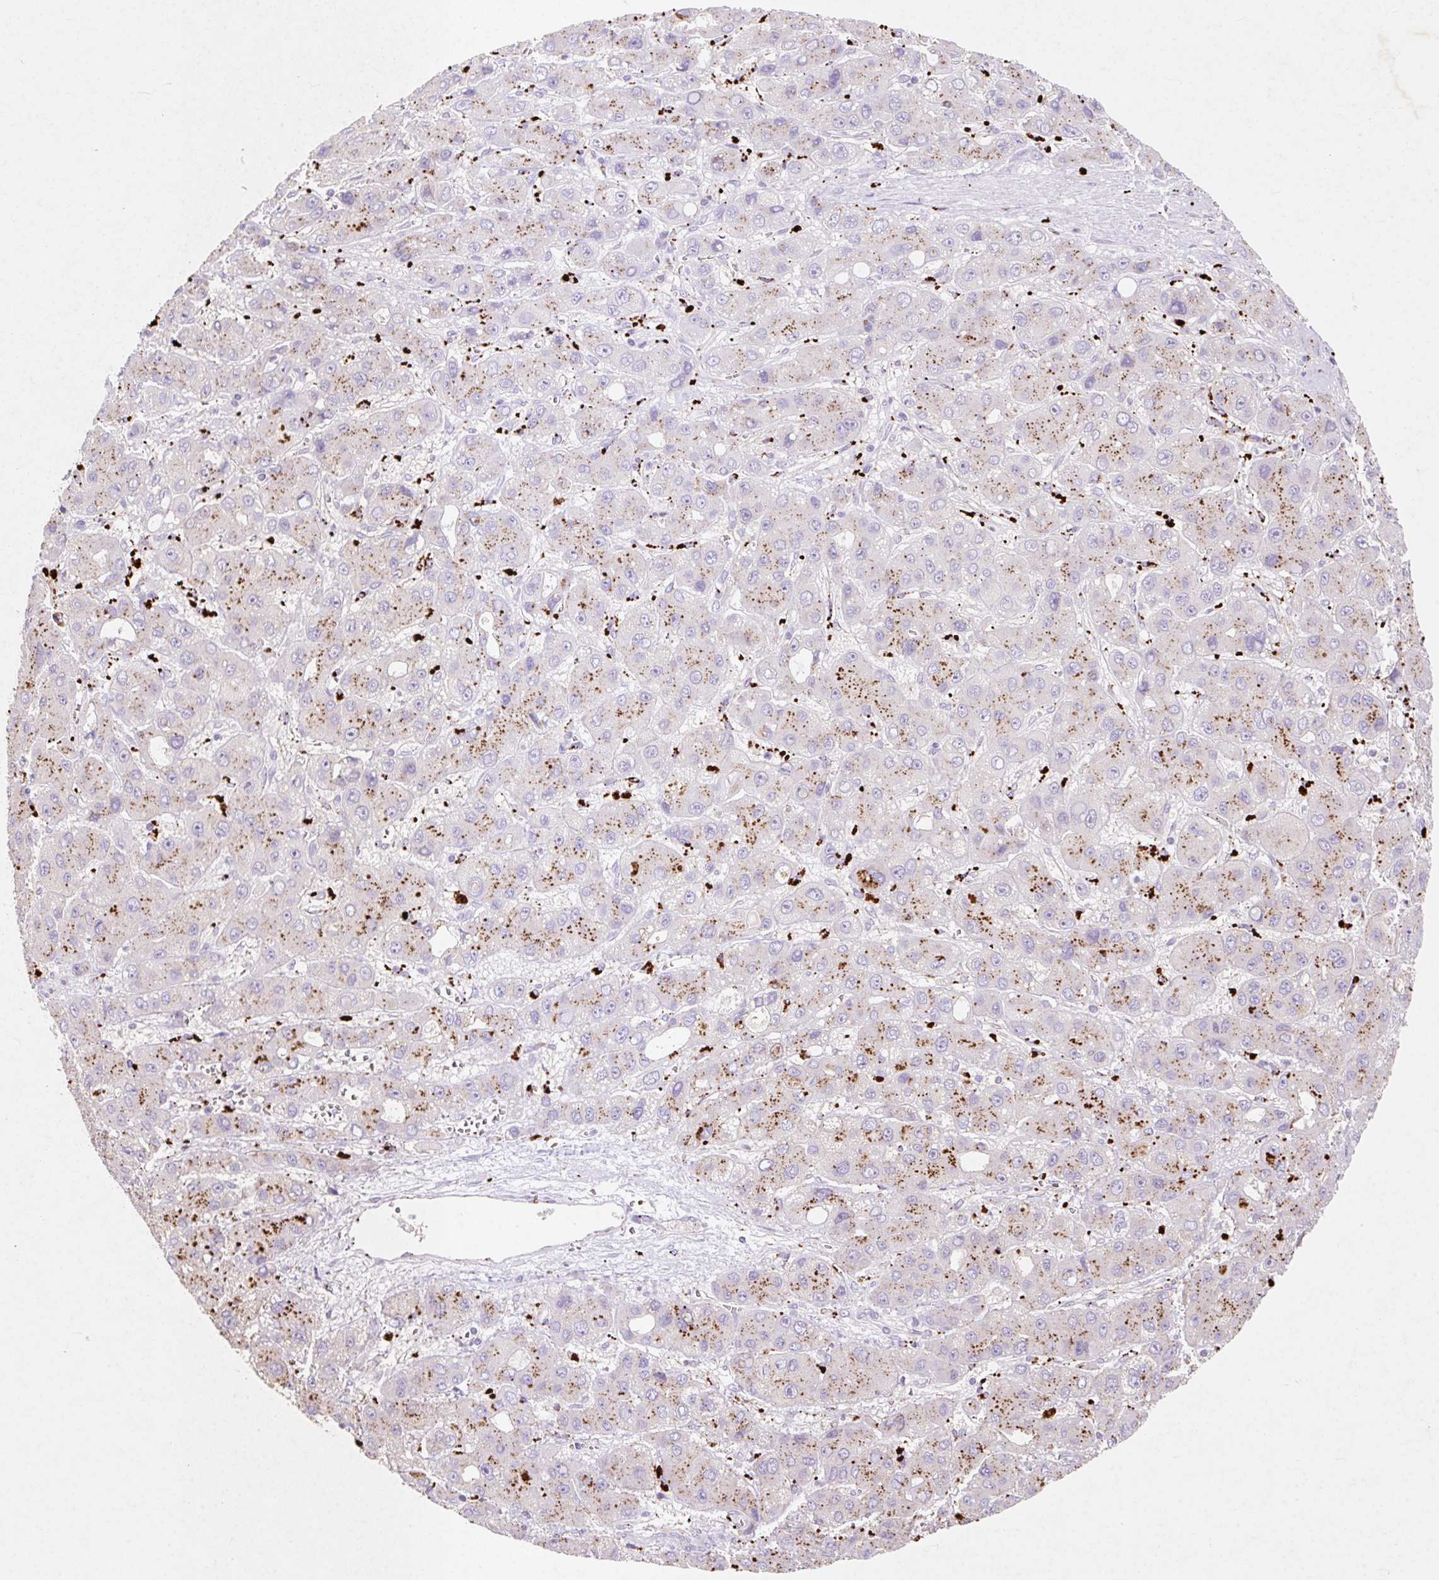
{"staining": {"intensity": "moderate", "quantity": "25%-75%", "location": "cytoplasmic/membranous"}, "tissue": "liver cancer", "cell_type": "Tumor cells", "image_type": "cancer", "snomed": [{"axis": "morphology", "description": "Carcinoma, Hepatocellular, NOS"}, {"axis": "topography", "description": "Liver"}], "caption": "IHC of human hepatocellular carcinoma (liver) shows medium levels of moderate cytoplasmic/membranous expression in about 25%-75% of tumor cells.", "gene": "HEXA", "patient": {"sex": "male", "age": 55}}